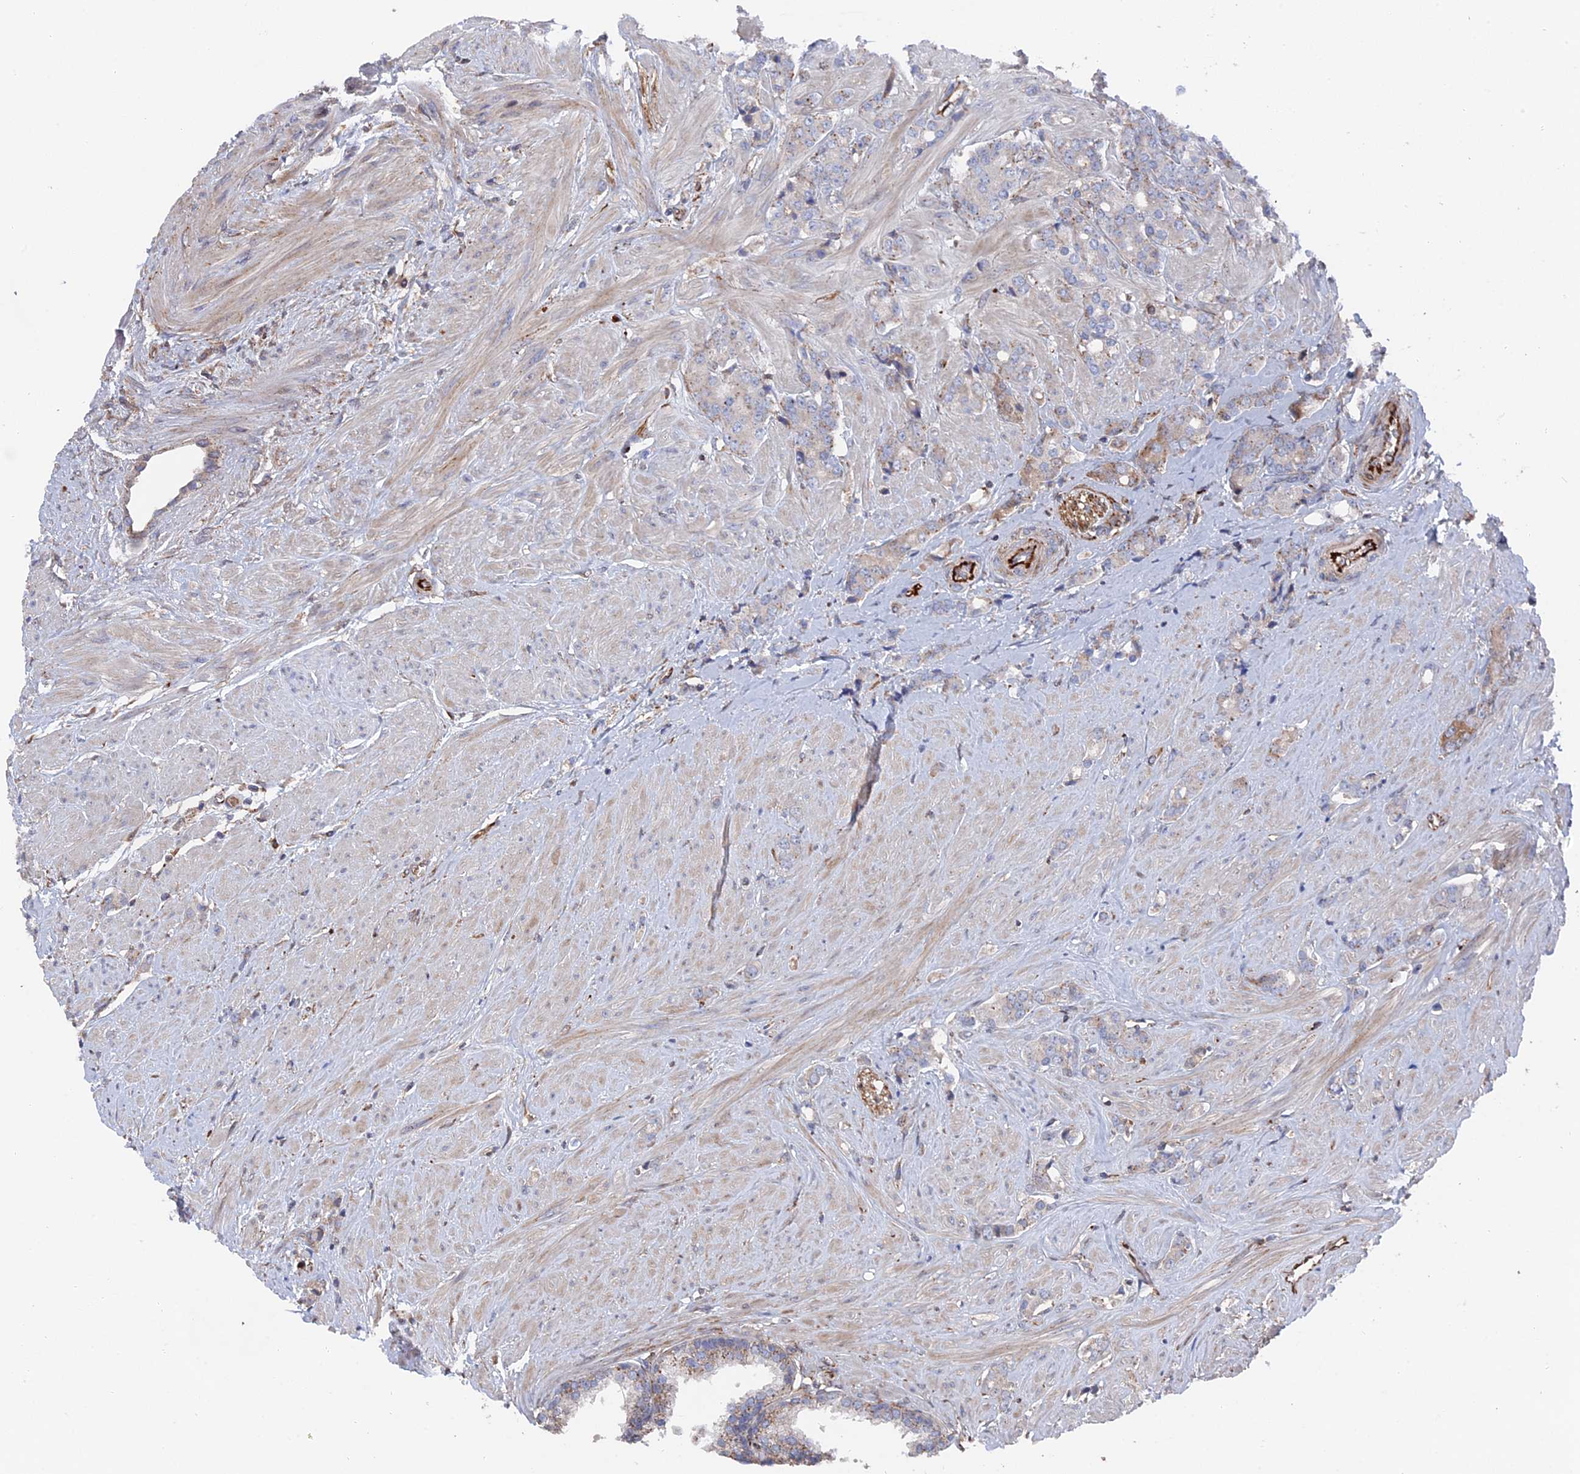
{"staining": {"intensity": "weak", "quantity": "<25%", "location": "cytoplasmic/membranous"}, "tissue": "prostate cancer", "cell_type": "Tumor cells", "image_type": "cancer", "snomed": [{"axis": "morphology", "description": "Adenocarcinoma, High grade"}, {"axis": "topography", "description": "Prostate"}], "caption": "The histopathology image exhibits no significant expression in tumor cells of adenocarcinoma (high-grade) (prostate). Brightfield microscopy of immunohistochemistry stained with DAB (3,3'-diaminobenzidine) (brown) and hematoxylin (blue), captured at high magnification.", "gene": "SMG9", "patient": {"sex": "male", "age": 62}}